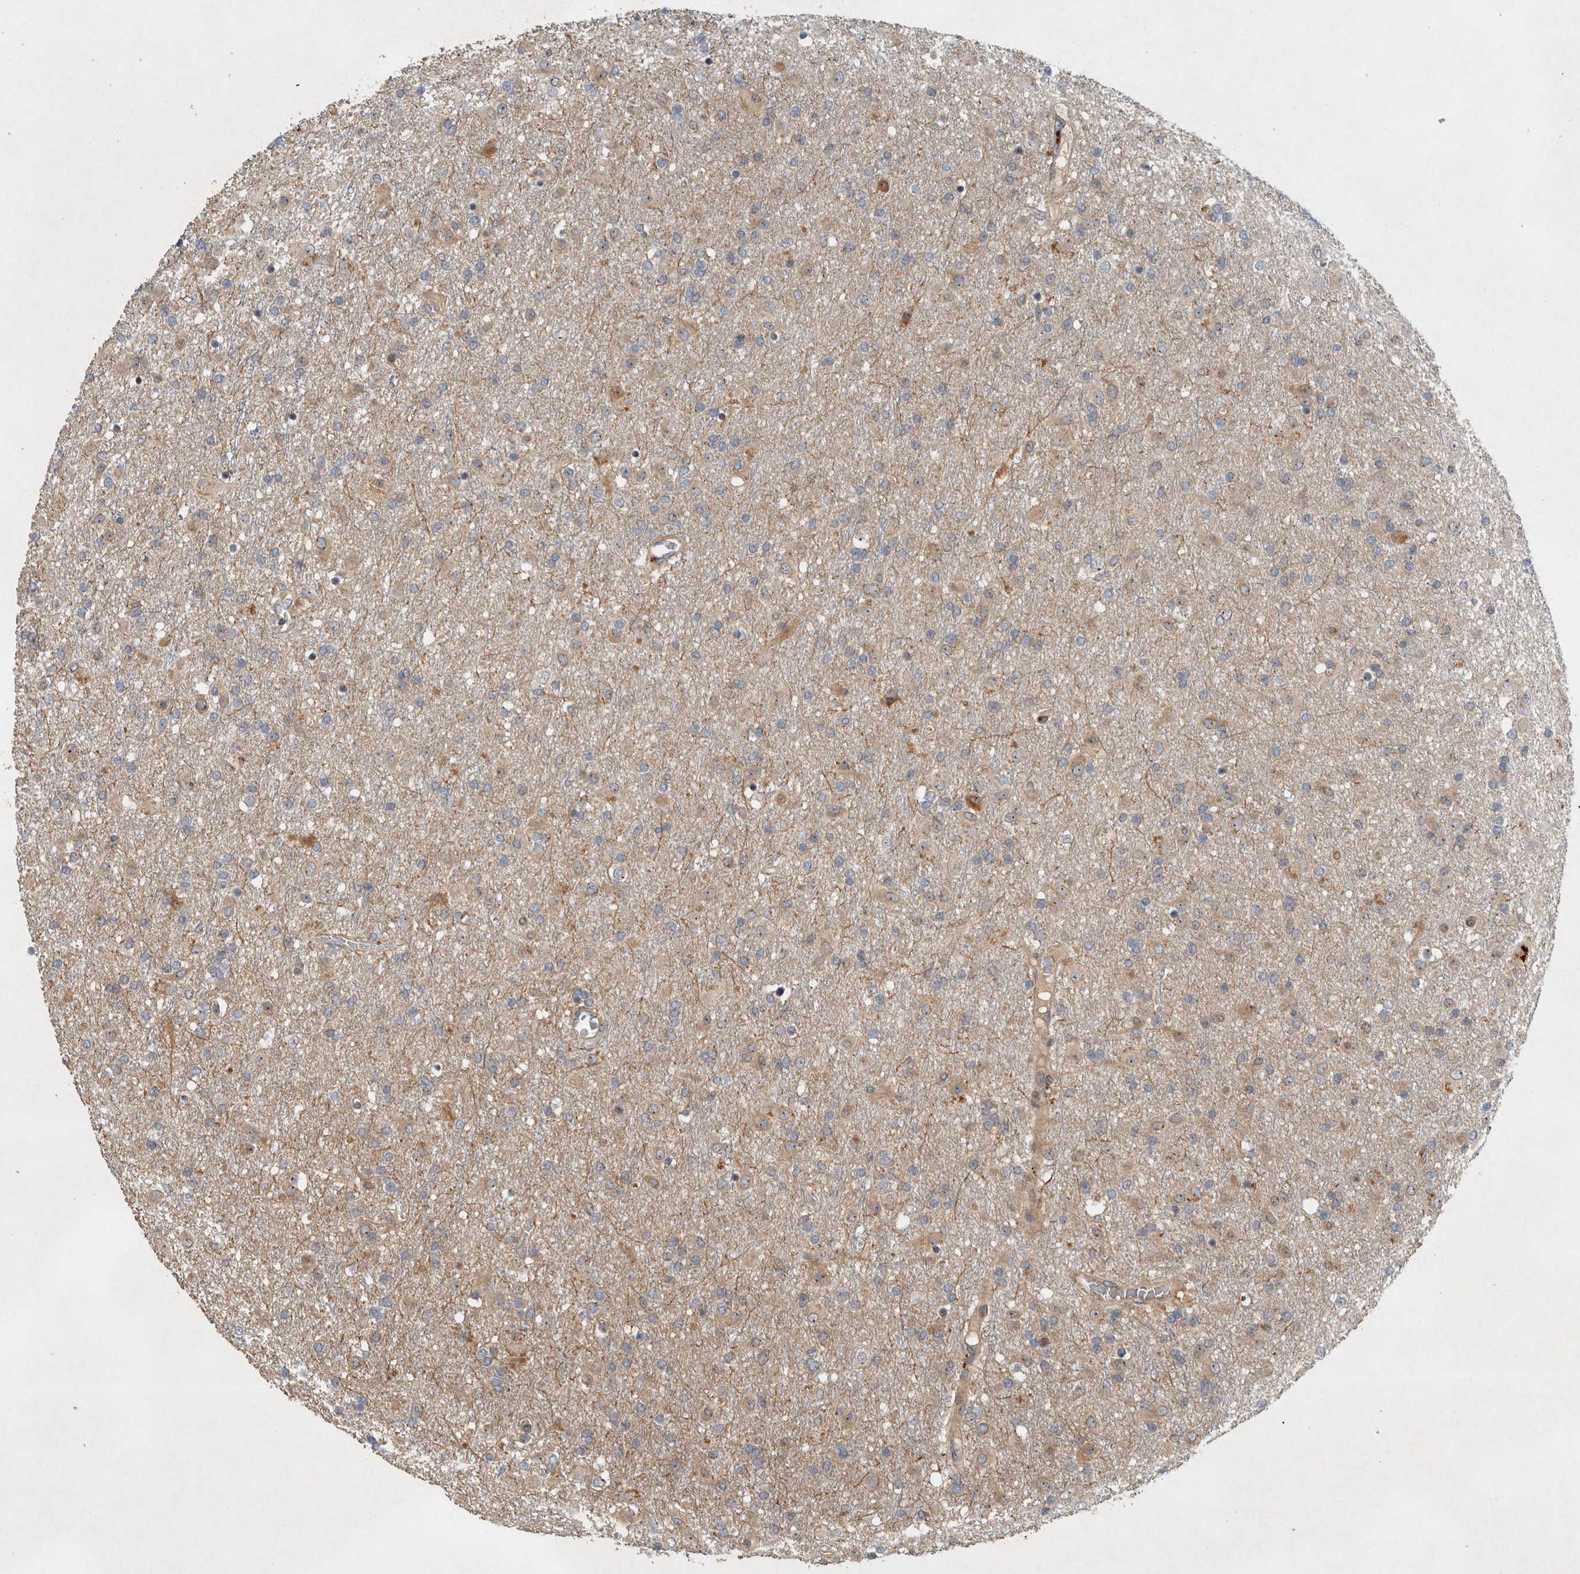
{"staining": {"intensity": "weak", "quantity": "25%-75%", "location": "cytoplasmic/membranous,nuclear"}, "tissue": "glioma", "cell_type": "Tumor cells", "image_type": "cancer", "snomed": [{"axis": "morphology", "description": "Glioma, malignant, Low grade"}, {"axis": "topography", "description": "Brain"}], "caption": "This micrograph exhibits IHC staining of glioma, with low weak cytoplasmic/membranous and nuclear positivity in approximately 25%-75% of tumor cells.", "gene": "GPR137B", "patient": {"sex": "male", "age": 65}}